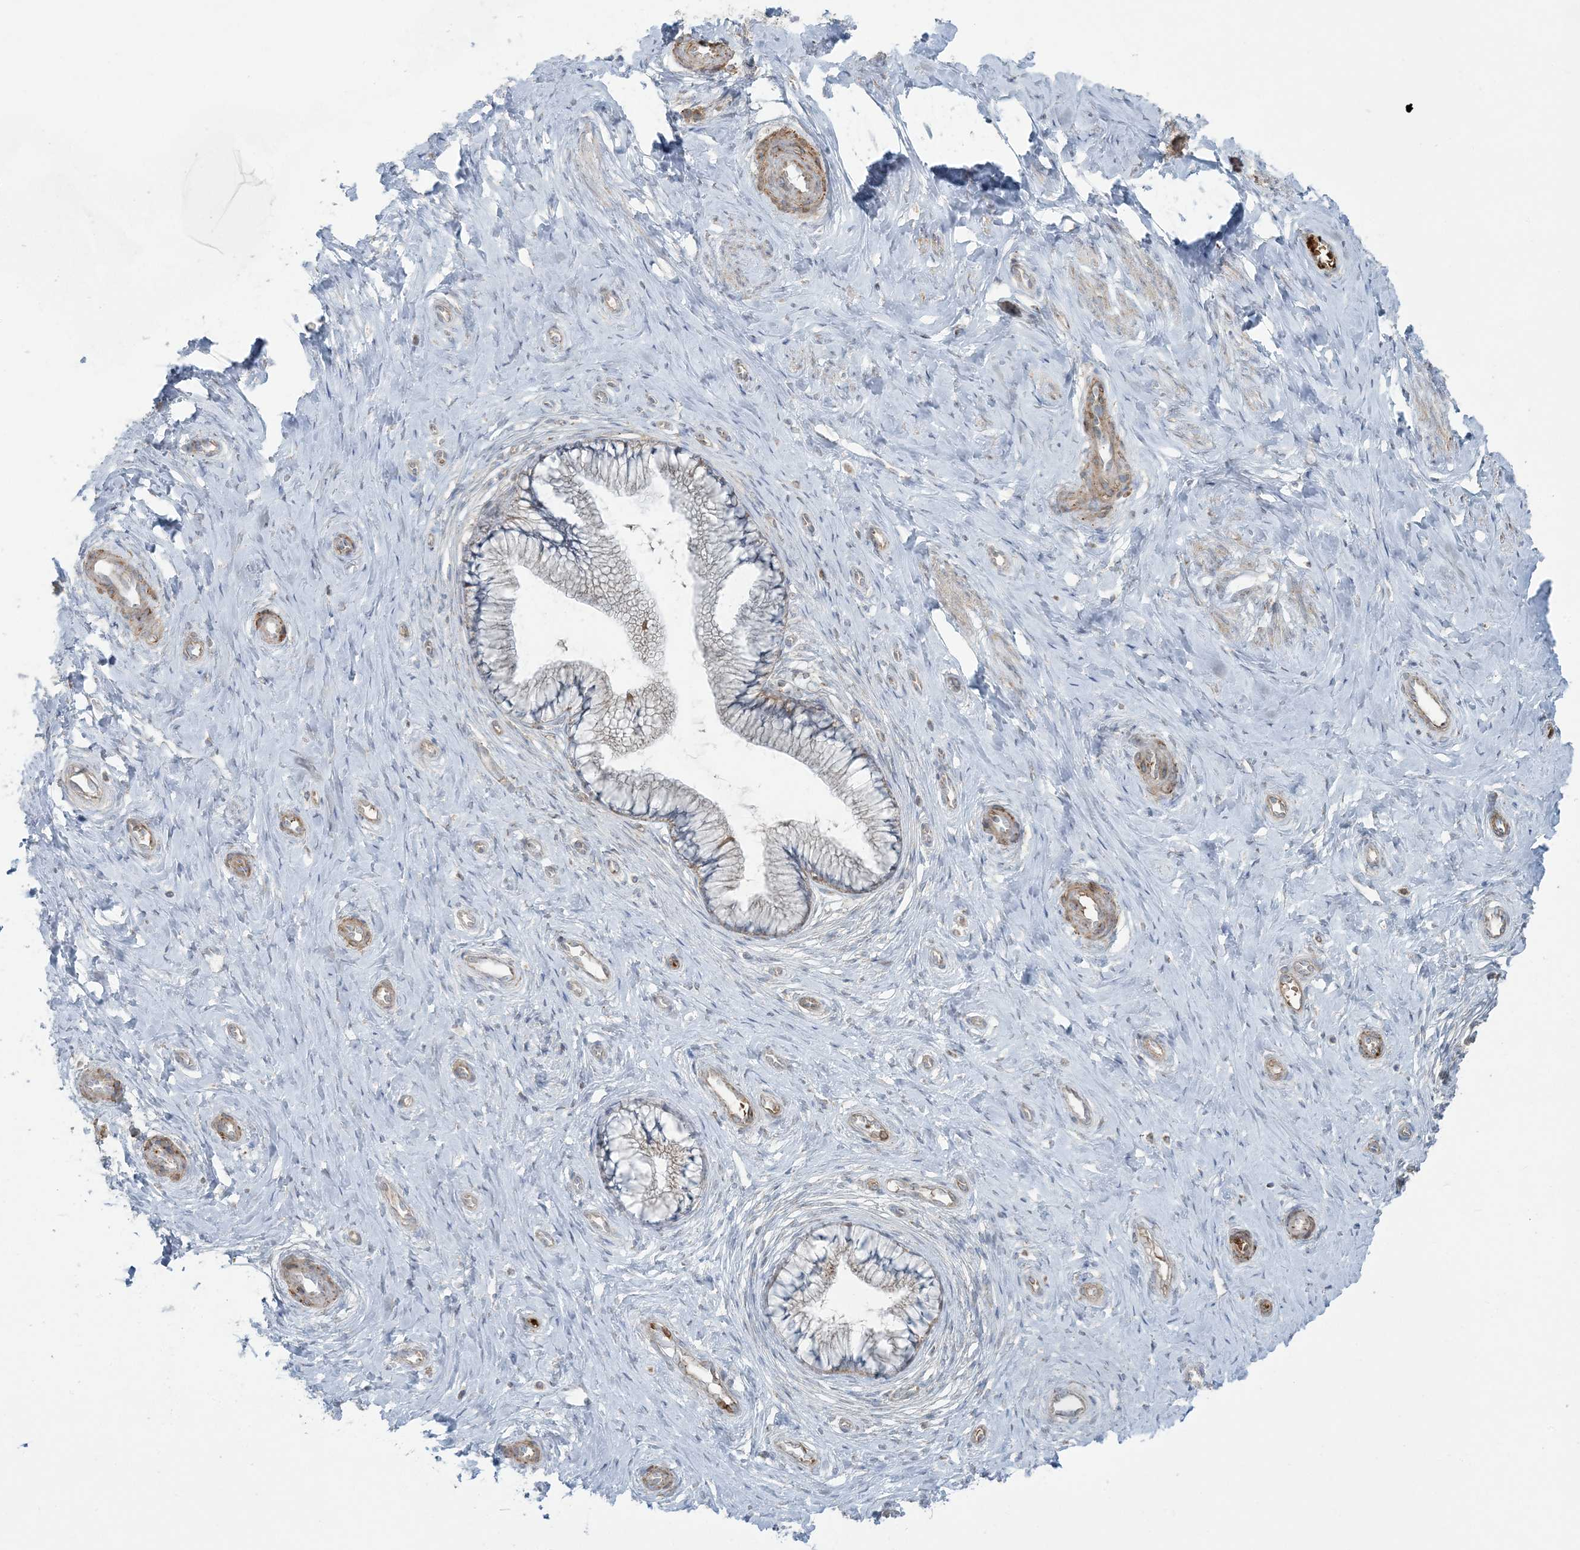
{"staining": {"intensity": "negative", "quantity": "none", "location": "none"}, "tissue": "cervix", "cell_type": "Glandular cells", "image_type": "normal", "snomed": [{"axis": "morphology", "description": "Normal tissue, NOS"}, {"axis": "topography", "description": "Cervix"}], "caption": "DAB immunohistochemical staining of normal cervix exhibits no significant staining in glandular cells.", "gene": "PIK3R4", "patient": {"sex": "female", "age": 36}}